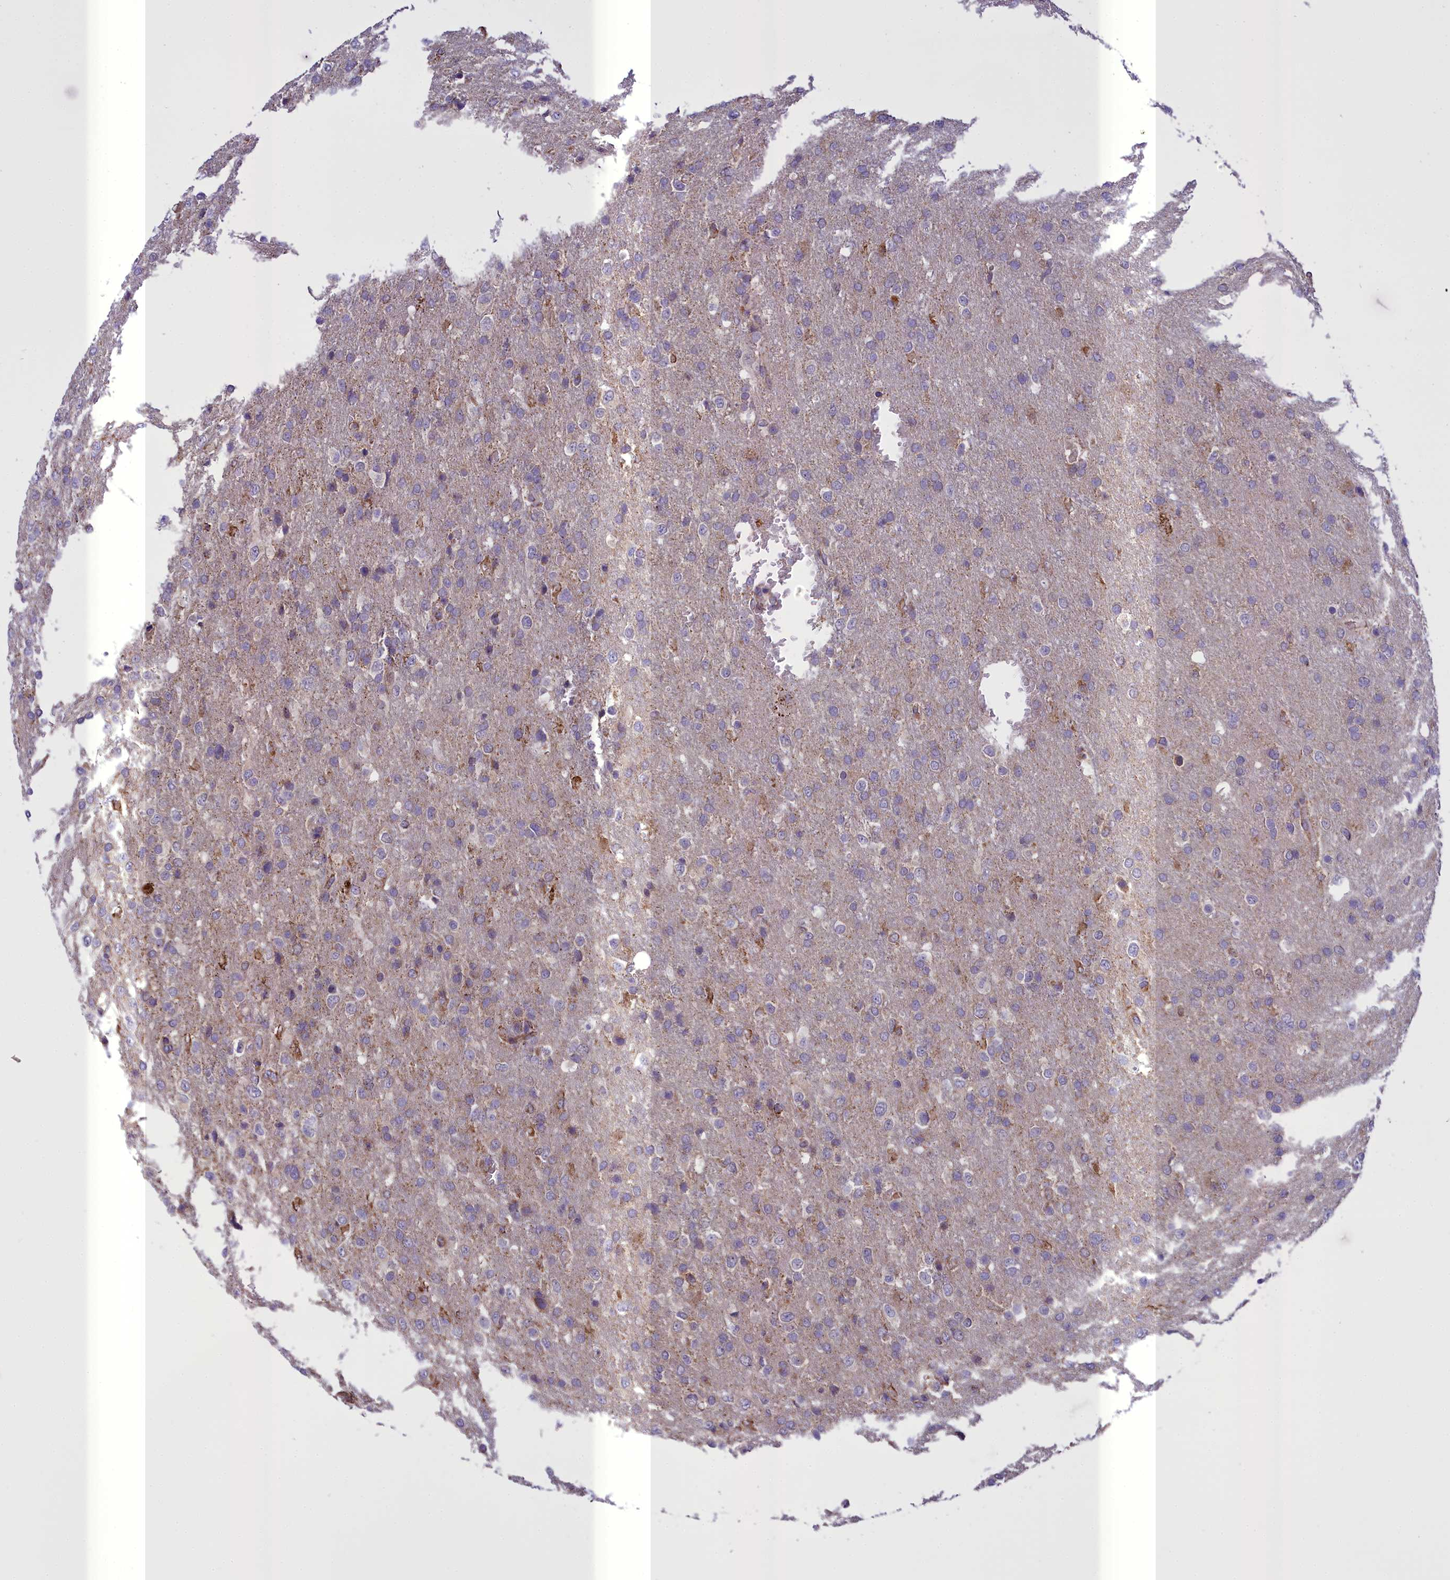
{"staining": {"intensity": "weak", "quantity": "<25%", "location": "cytoplasmic/membranous"}, "tissue": "glioma", "cell_type": "Tumor cells", "image_type": "cancer", "snomed": [{"axis": "morphology", "description": "Glioma, malignant, High grade"}, {"axis": "topography", "description": "Brain"}], "caption": "This photomicrograph is of glioma stained with immunohistochemistry (IHC) to label a protein in brown with the nuclei are counter-stained blue. There is no staining in tumor cells.", "gene": "TBC1D24", "patient": {"sex": "female", "age": 74}}